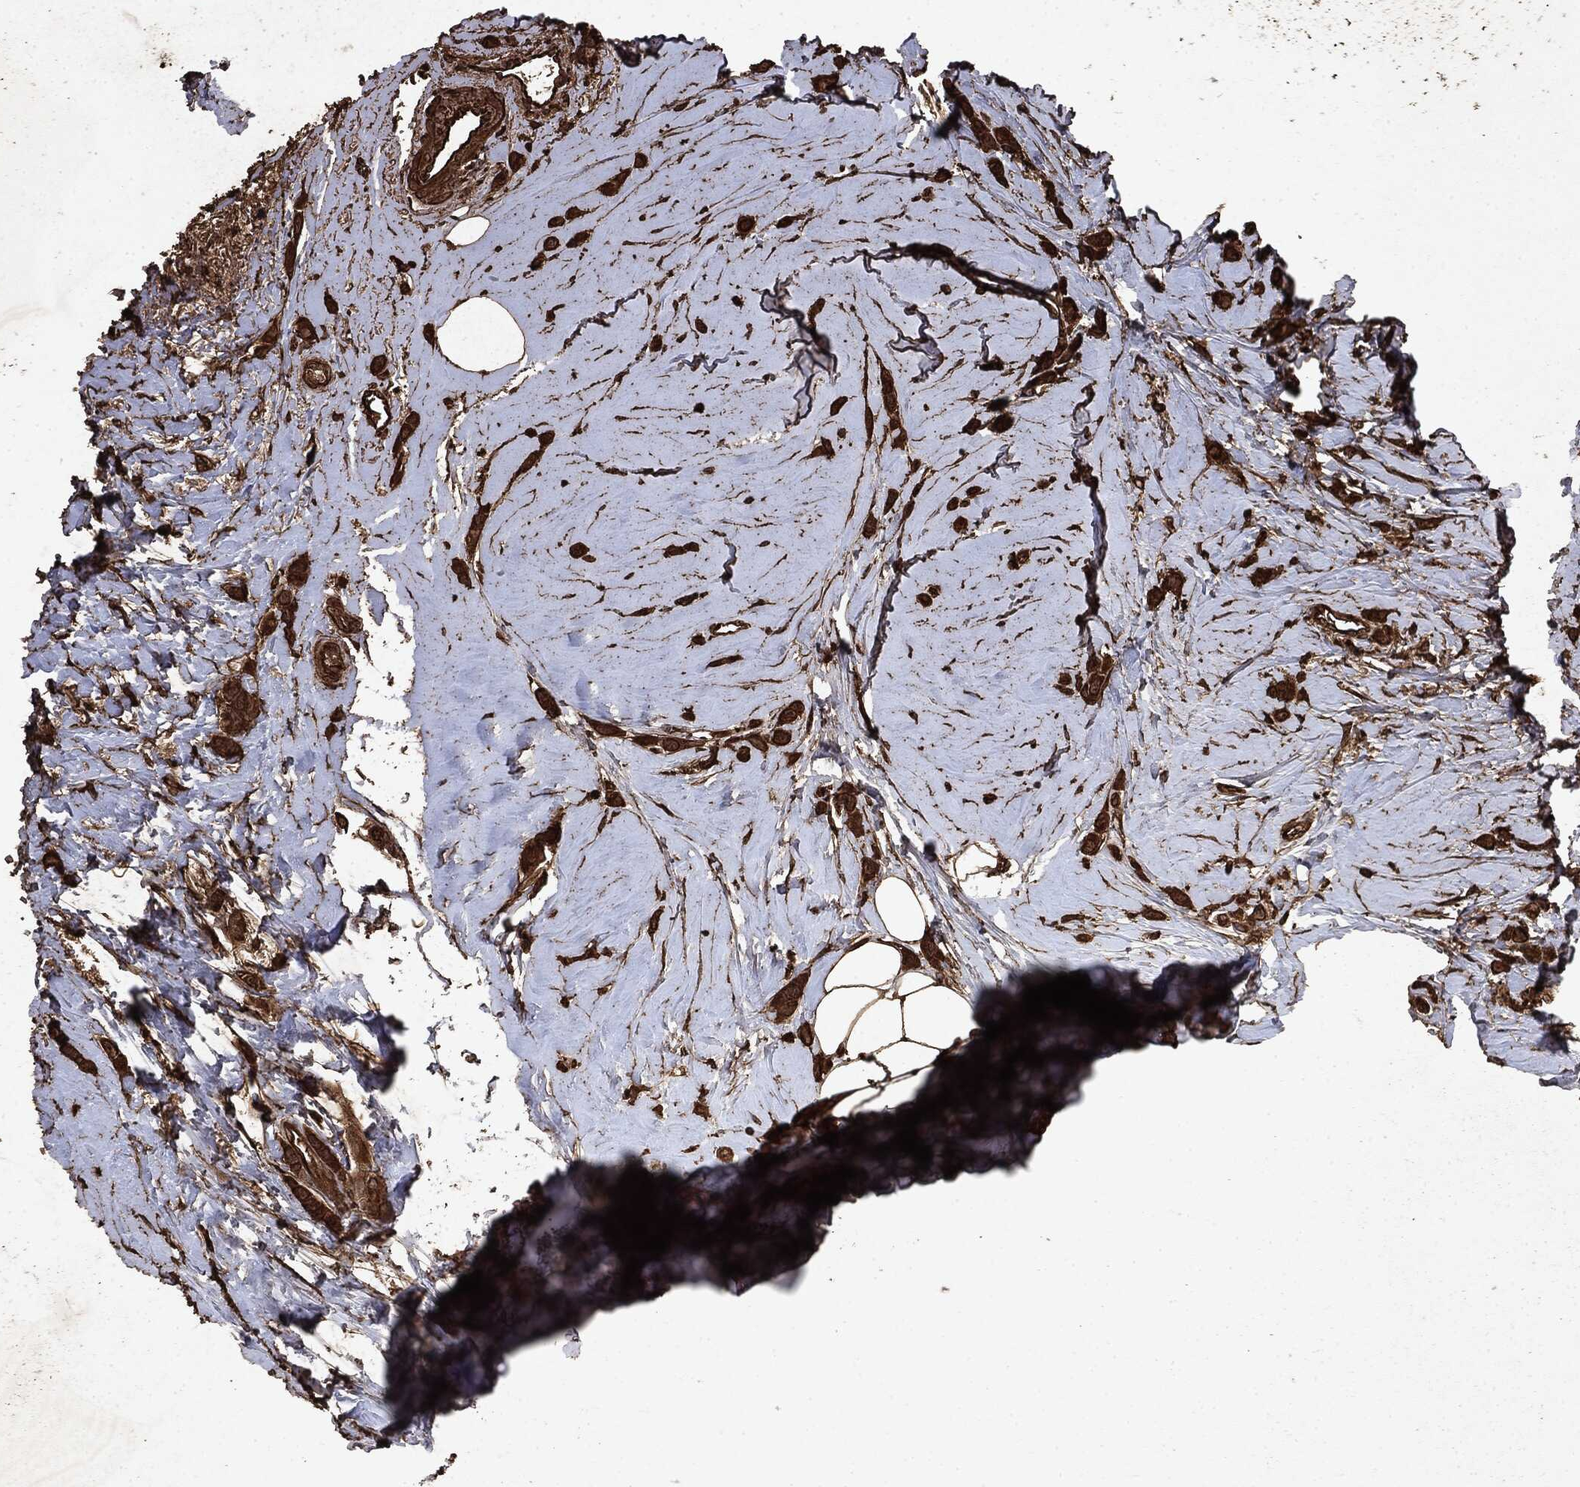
{"staining": {"intensity": "strong", "quantity": ">75%", "location": "cytoplasmic/membranous"}, "tissue": "breast cancer", "cell_type": "Tumor cells", "image_type": "cancer", "snomed": [{"axis": "morphology", "description": "Lobular carcinoma"}, {"axis": "topography", "description": "Breast"}], "caption": "Breast cancer (lobular carcinoma) stained for a protein (brown) reveals strong cytoplasmic/membranous positive expression in about >75% of tumor cells.", "gene": "ARAF", "patient": {"sex": "female", "age": 66}}